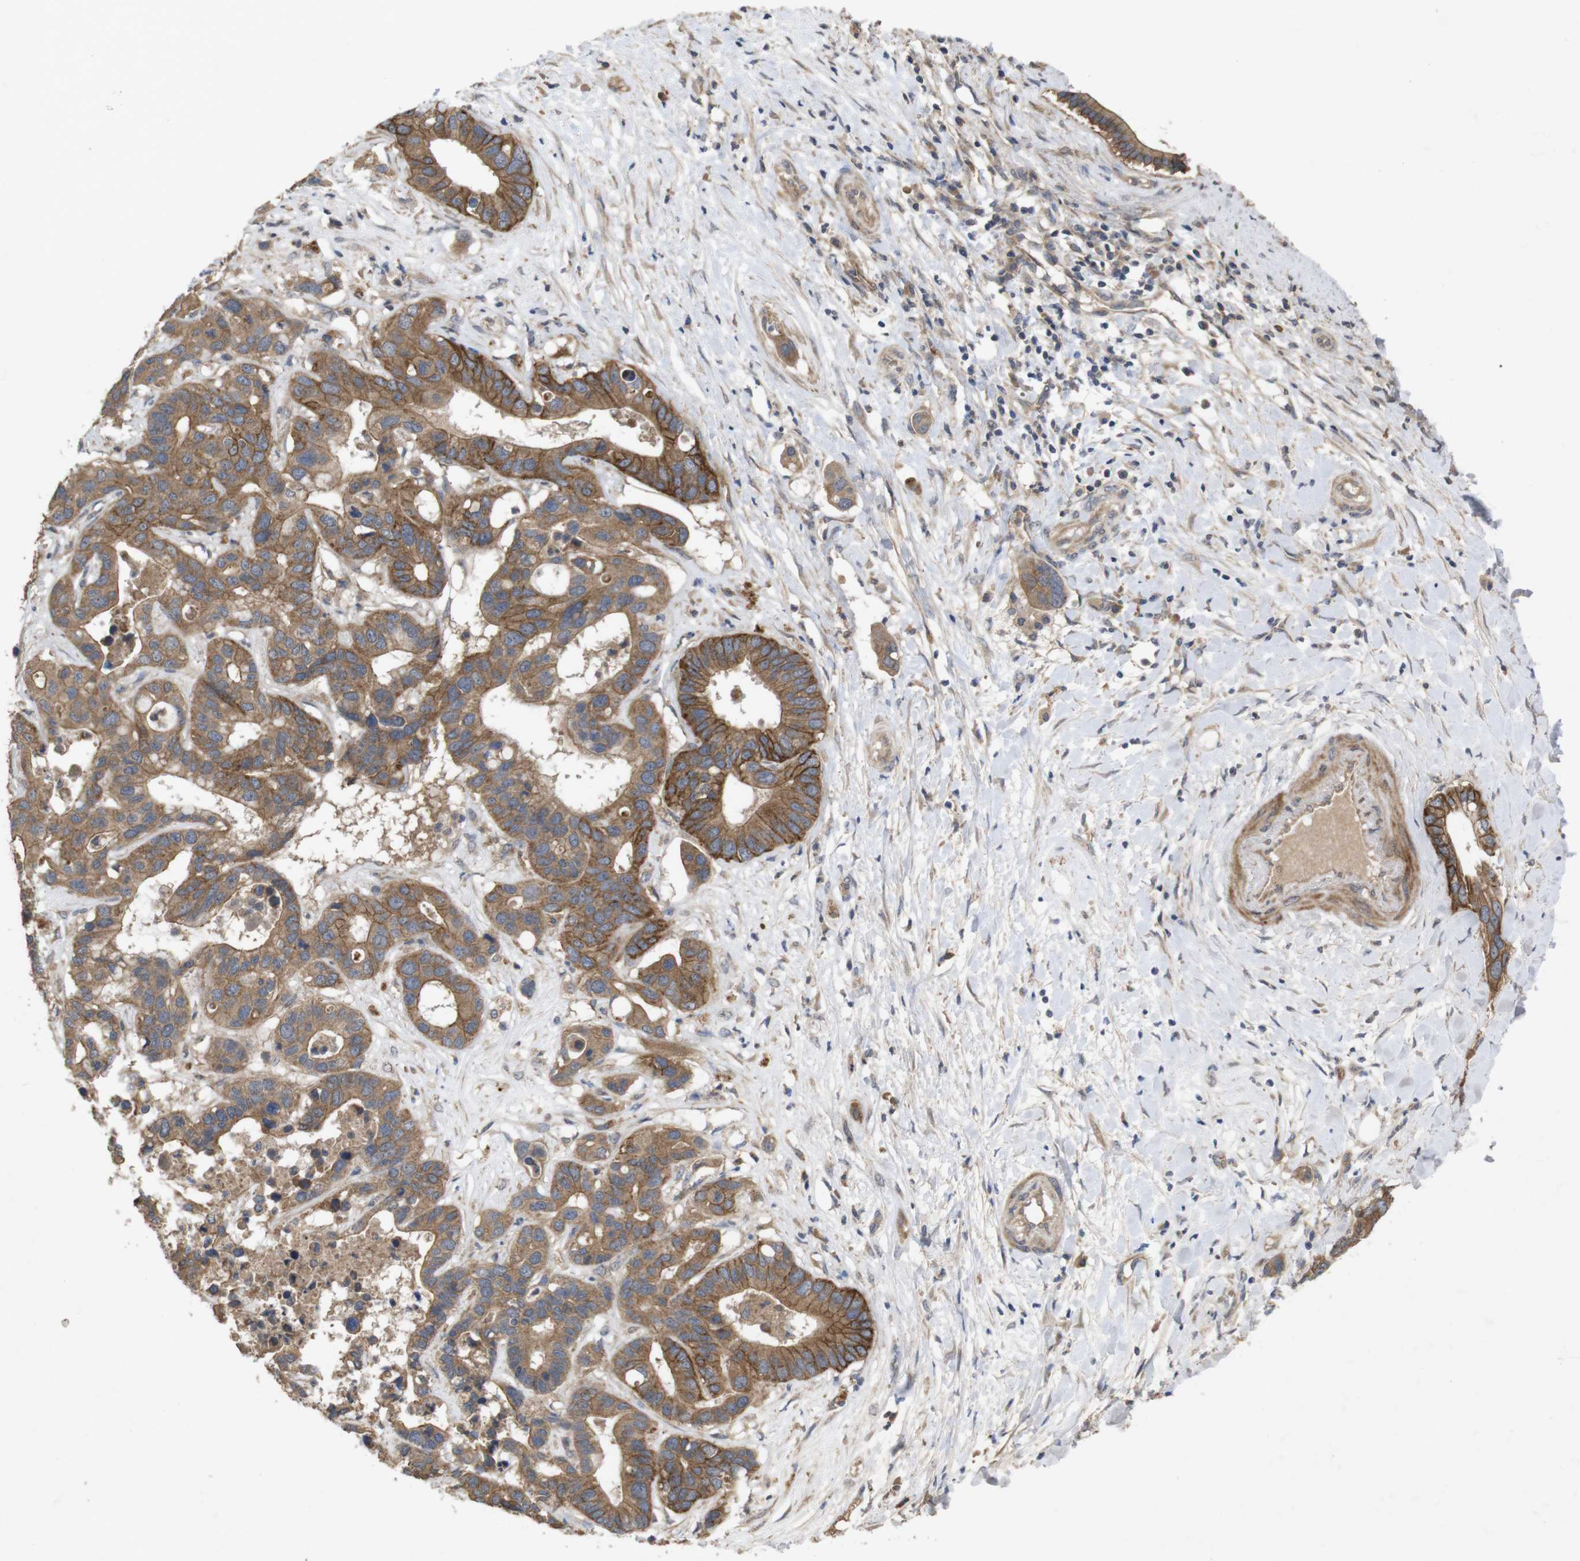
{"staining": {"intensity": "strong", "quantity": "25%-75%", "location": "cytoplasmic/membranous"}, "tissue": "liver cancer", "cell_type": "Tumor cells", "image_type": "cancer", "snomed": [{"axis": "morphology", "description": "Cholangiocarcinoma"}, {"axis": "topography", "description": "Liver"}], "caption": "This is a photomicrograph of immunohistochemistry staining of liver cholangiocarcinoma, which shows strong expression in the cytoplasmic/membranous of tumor cells.", "gene": "KCNS3", "patient": {"sex": "female", "age": 65}}